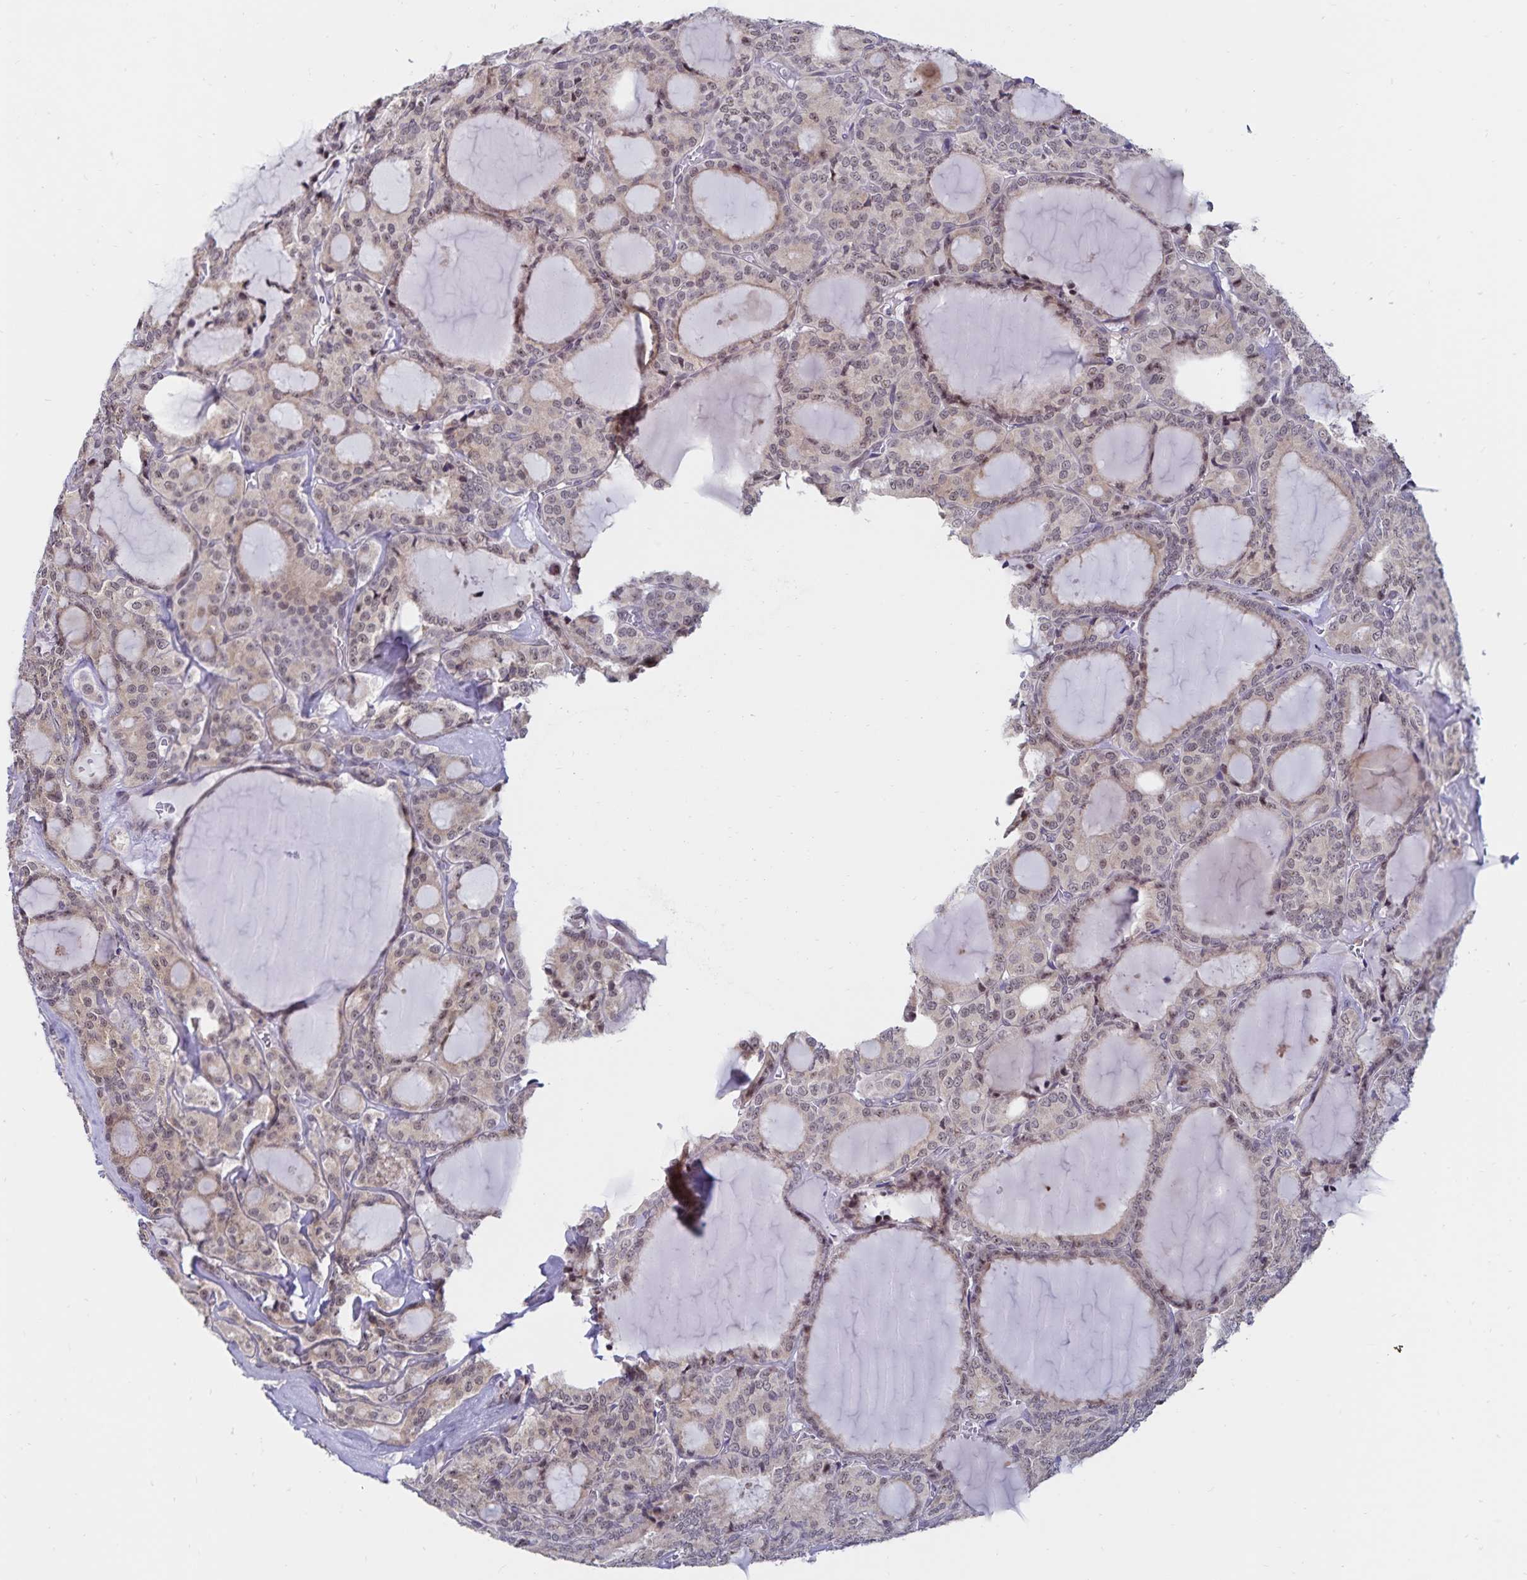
{"staining": {"intensity": "weak", "quantity": "25%-75%", "location": "cytoplasmic/membranous"}, "tissue": "thyroid cancer", "cell_type": "Tumor cells", "image_type": "cancer", "snomed": [{"axis": "morphology", "description": "Follicular adenoma carcinoma, NOS"}, {"axis": "topography", "description": "Thyroid gland"}], "caption": "Tumor cells demonstrate low levels of weak cytoplasmic/membranous positivity in approximately 25%-75% of cells in thyroid cancer.", "gene": "ATP2A2", "patient": {"sex": "male", "age": 74}}